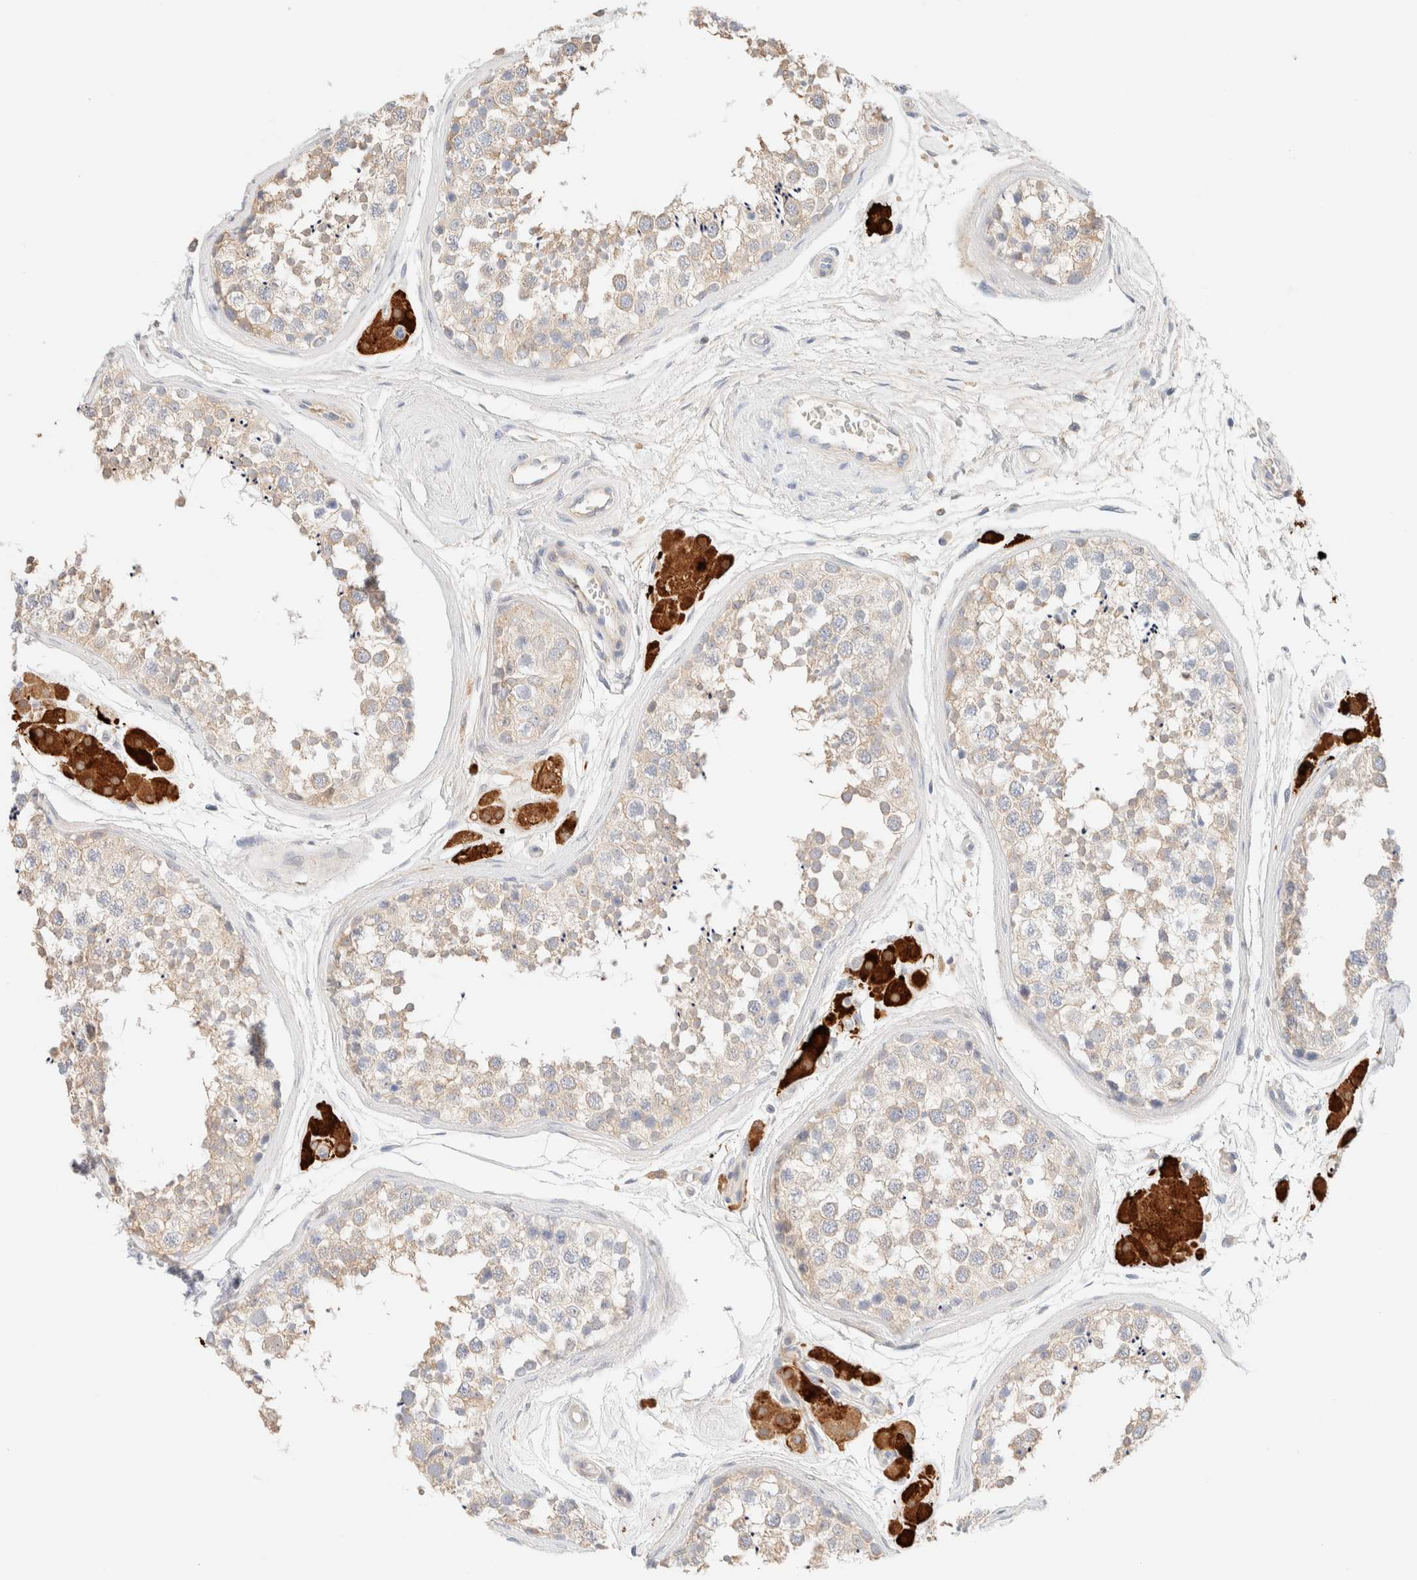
{"staining": {"intensity": "weak", "quantity": "25%-75%", "location": "cytoplasmic/membranous"}, "tissue": "testis", "cell_type": "Cells in seminiferous ducts", "image_type": "normal", "snomed": [{"axis": "morphology", "description": "Normal tissue, NOS"}, {"axis": "topography", "description": "Testis"}], "caption": "This photomicrograph displays IHC staining of unremarkable testis, with low weak cytoplasmic/membranous staining in about 25%-75% of cells in seminiferous ducts.", "gene": "SARM1", "patient": {"sex": "male", "age": 56}}